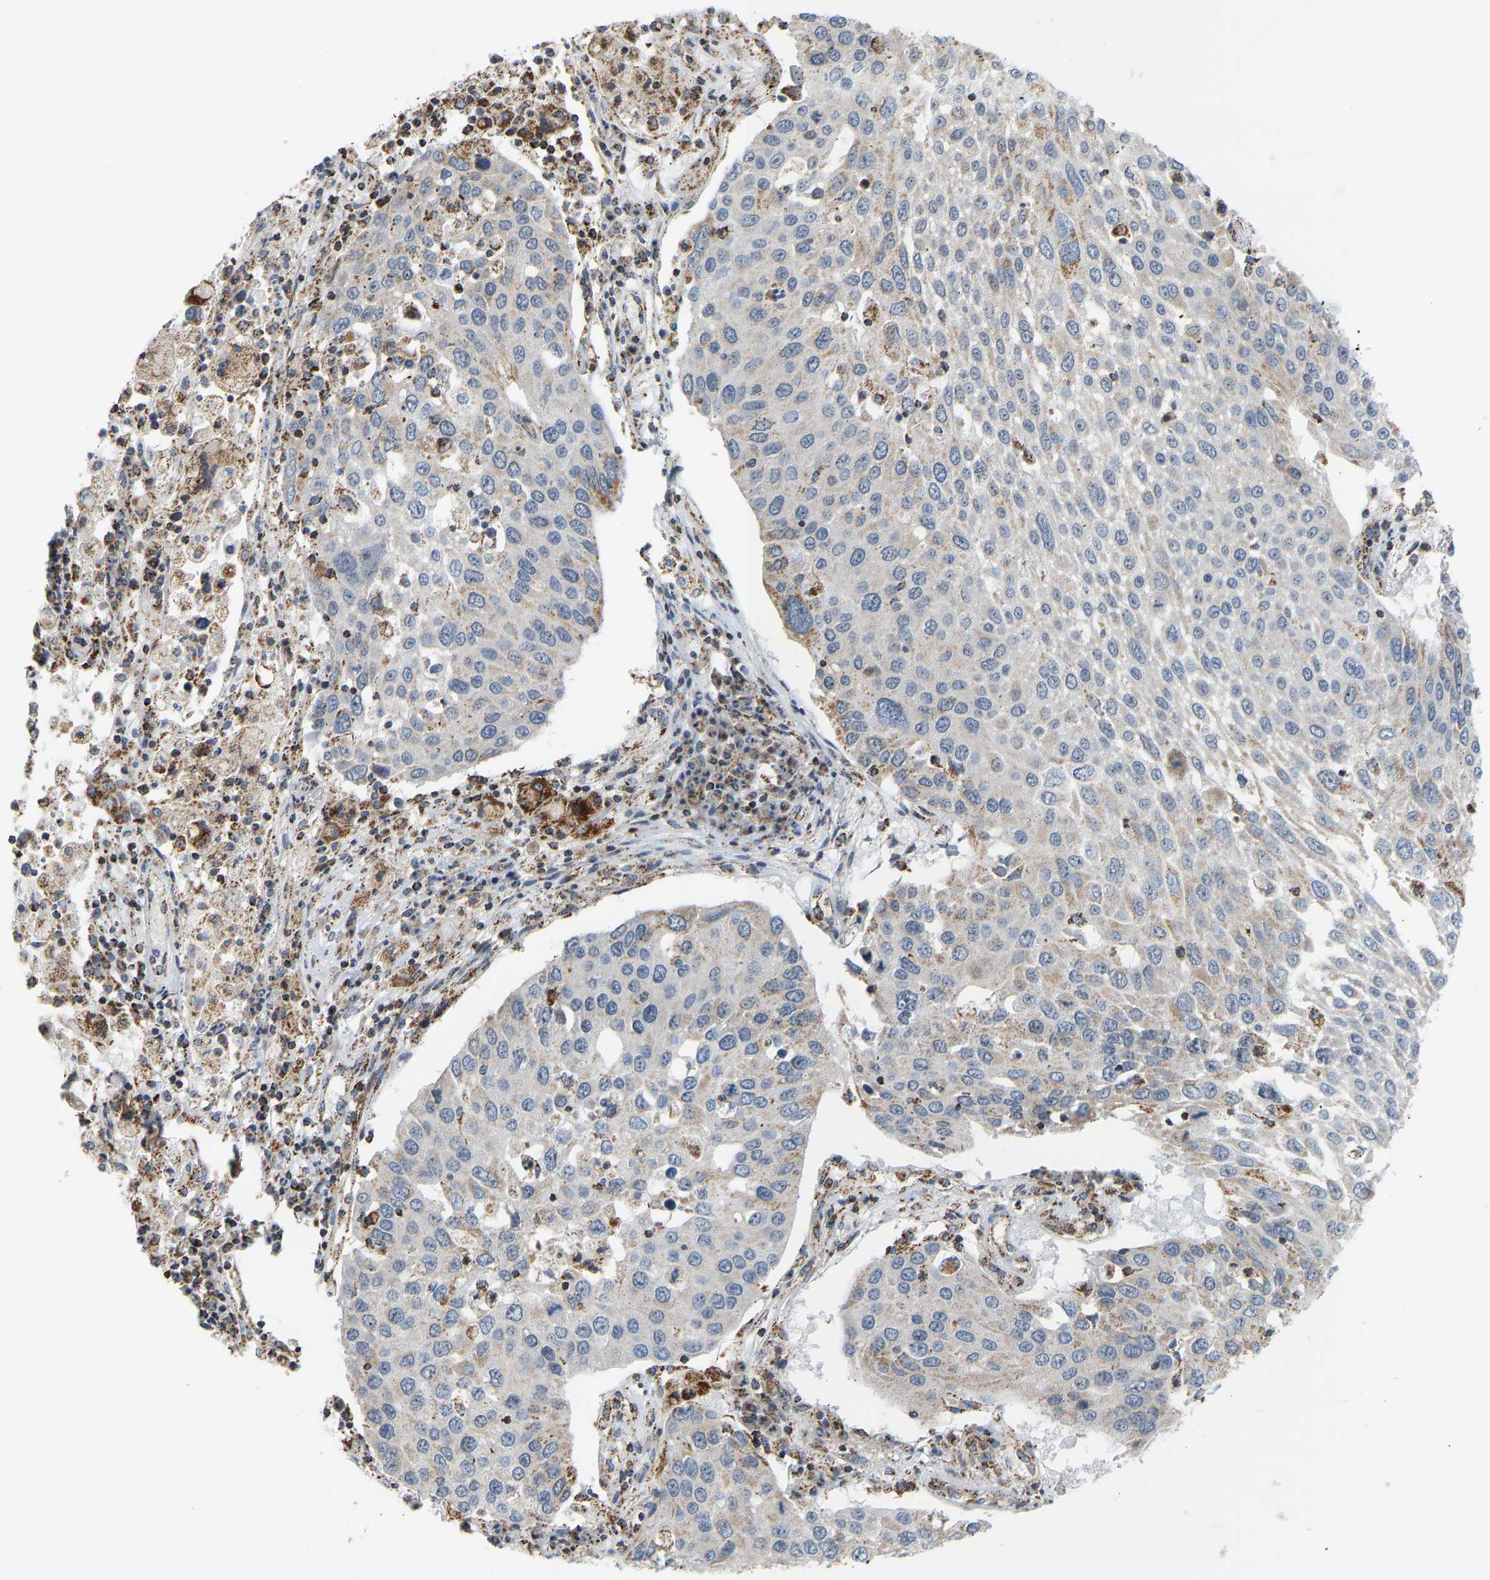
{"staining": {"intensity": "moderate", "quantity": "25%-75%", "location": "cytoplasmic/membranous"}, "tissue": "lung cancer", "cell_type": "Tumor cells", "image_type": "cancer", "snomed": [{"axis": "morphology", "description": "Squamous cell carcinoma, NOS"}, {"axis": "topography", "description": "Lung"}], "caption": "Human squamous cell carcinoma (lung) stained with a protein marker displays moderate staining in tumor cells.", "gene": "GPSM2", "patient": {"sex": "male", "age": 65}}